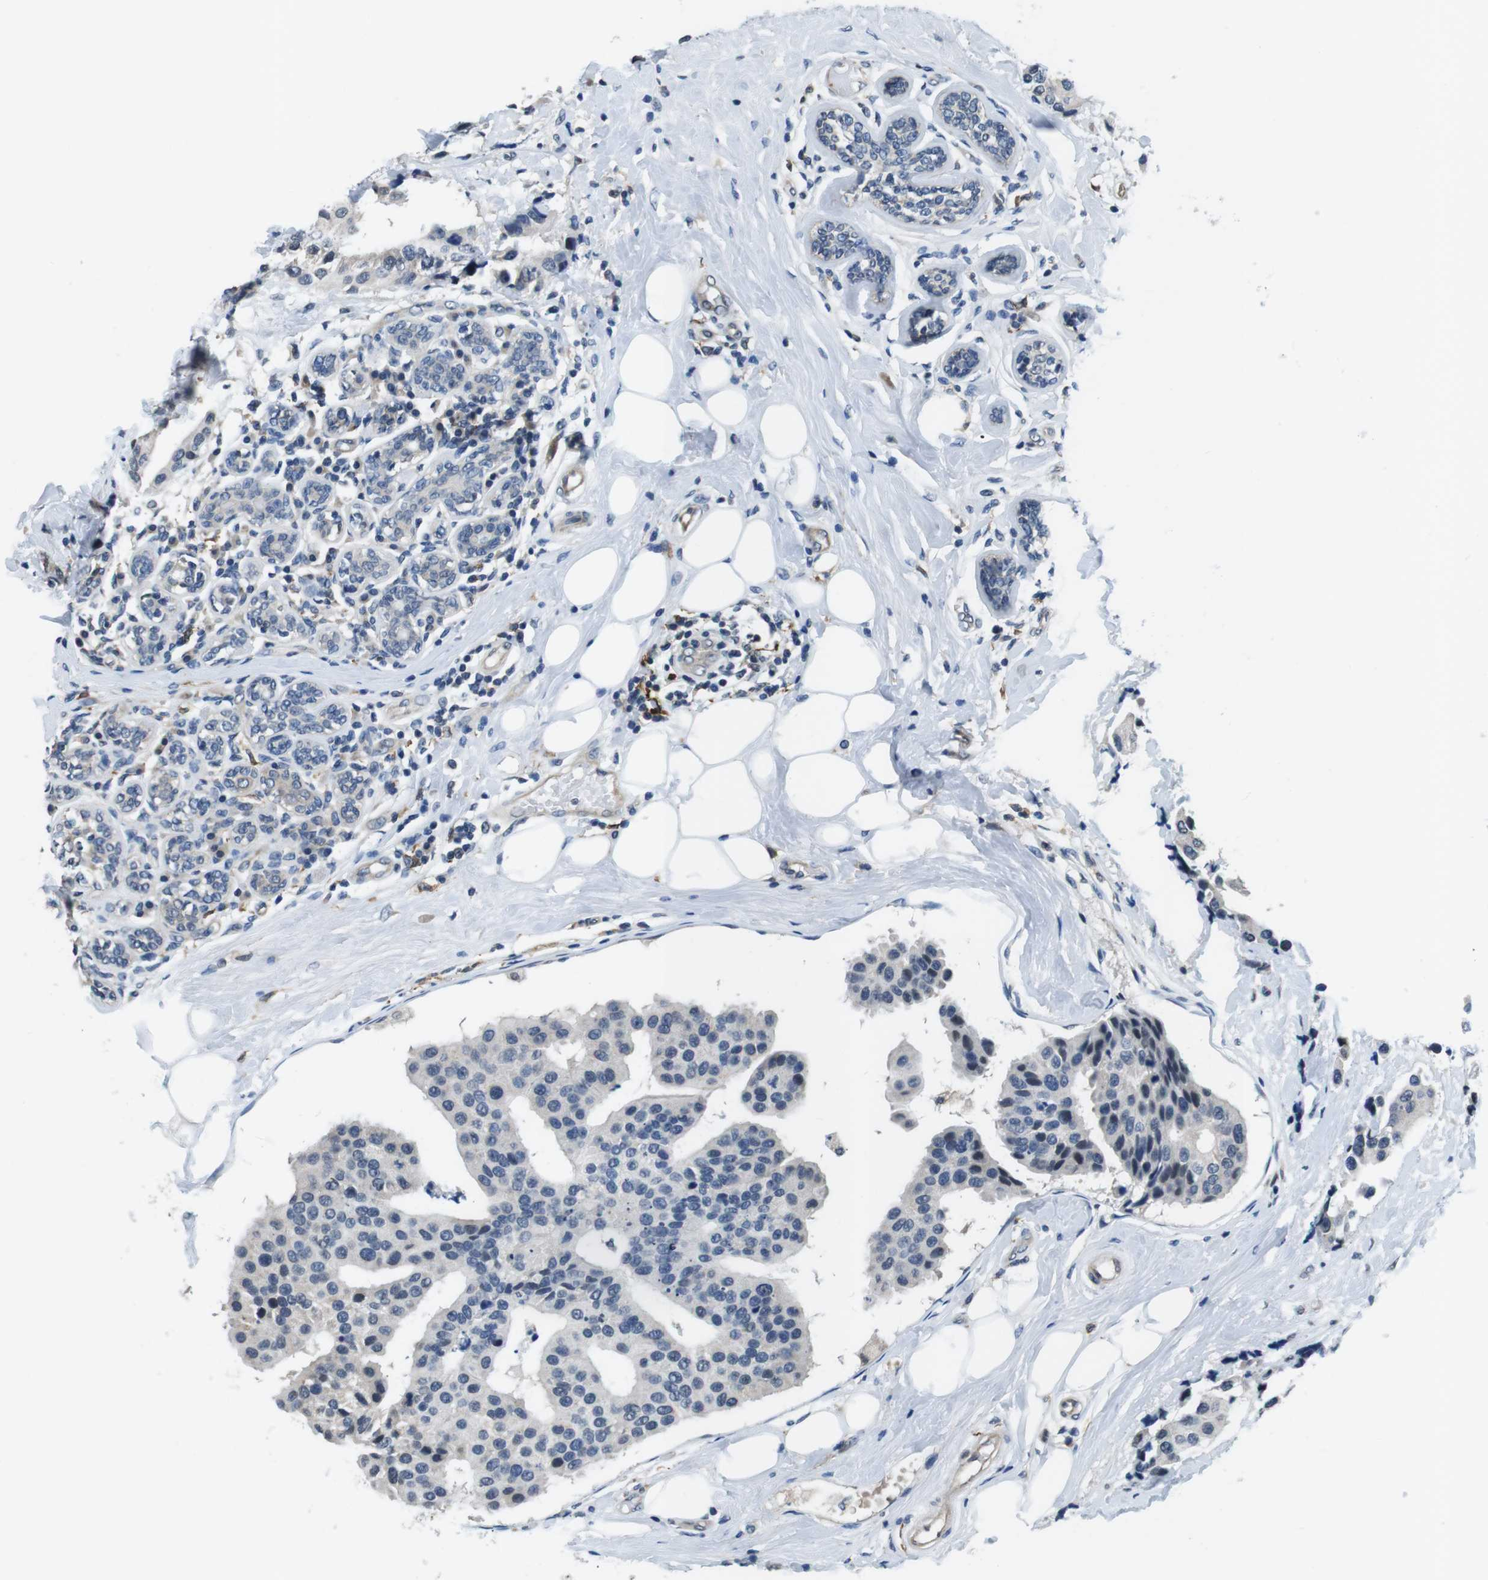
{"staining": {"intensity": "negative", "quantity": "none", "location": "none"}, "tissue": "breast cancer", "cell_type": "Tumor cells", "image_type": "cancer", "snomed": [{"axis": "morphology", "description": "Normal tissue, NOS"}, {"axis": "morphology", "description": "Duct carcinoma"}, {"axis": "topography", "description": "Breast"}], "caption": "Immunohistochemistry micrograph of neoplastic tissue: human breast cancer stained with DAB demonstrates no significant protein staining in tumor cells.", "gene": "CD163L1", "patient": {"sex": "female", "age": 39}}